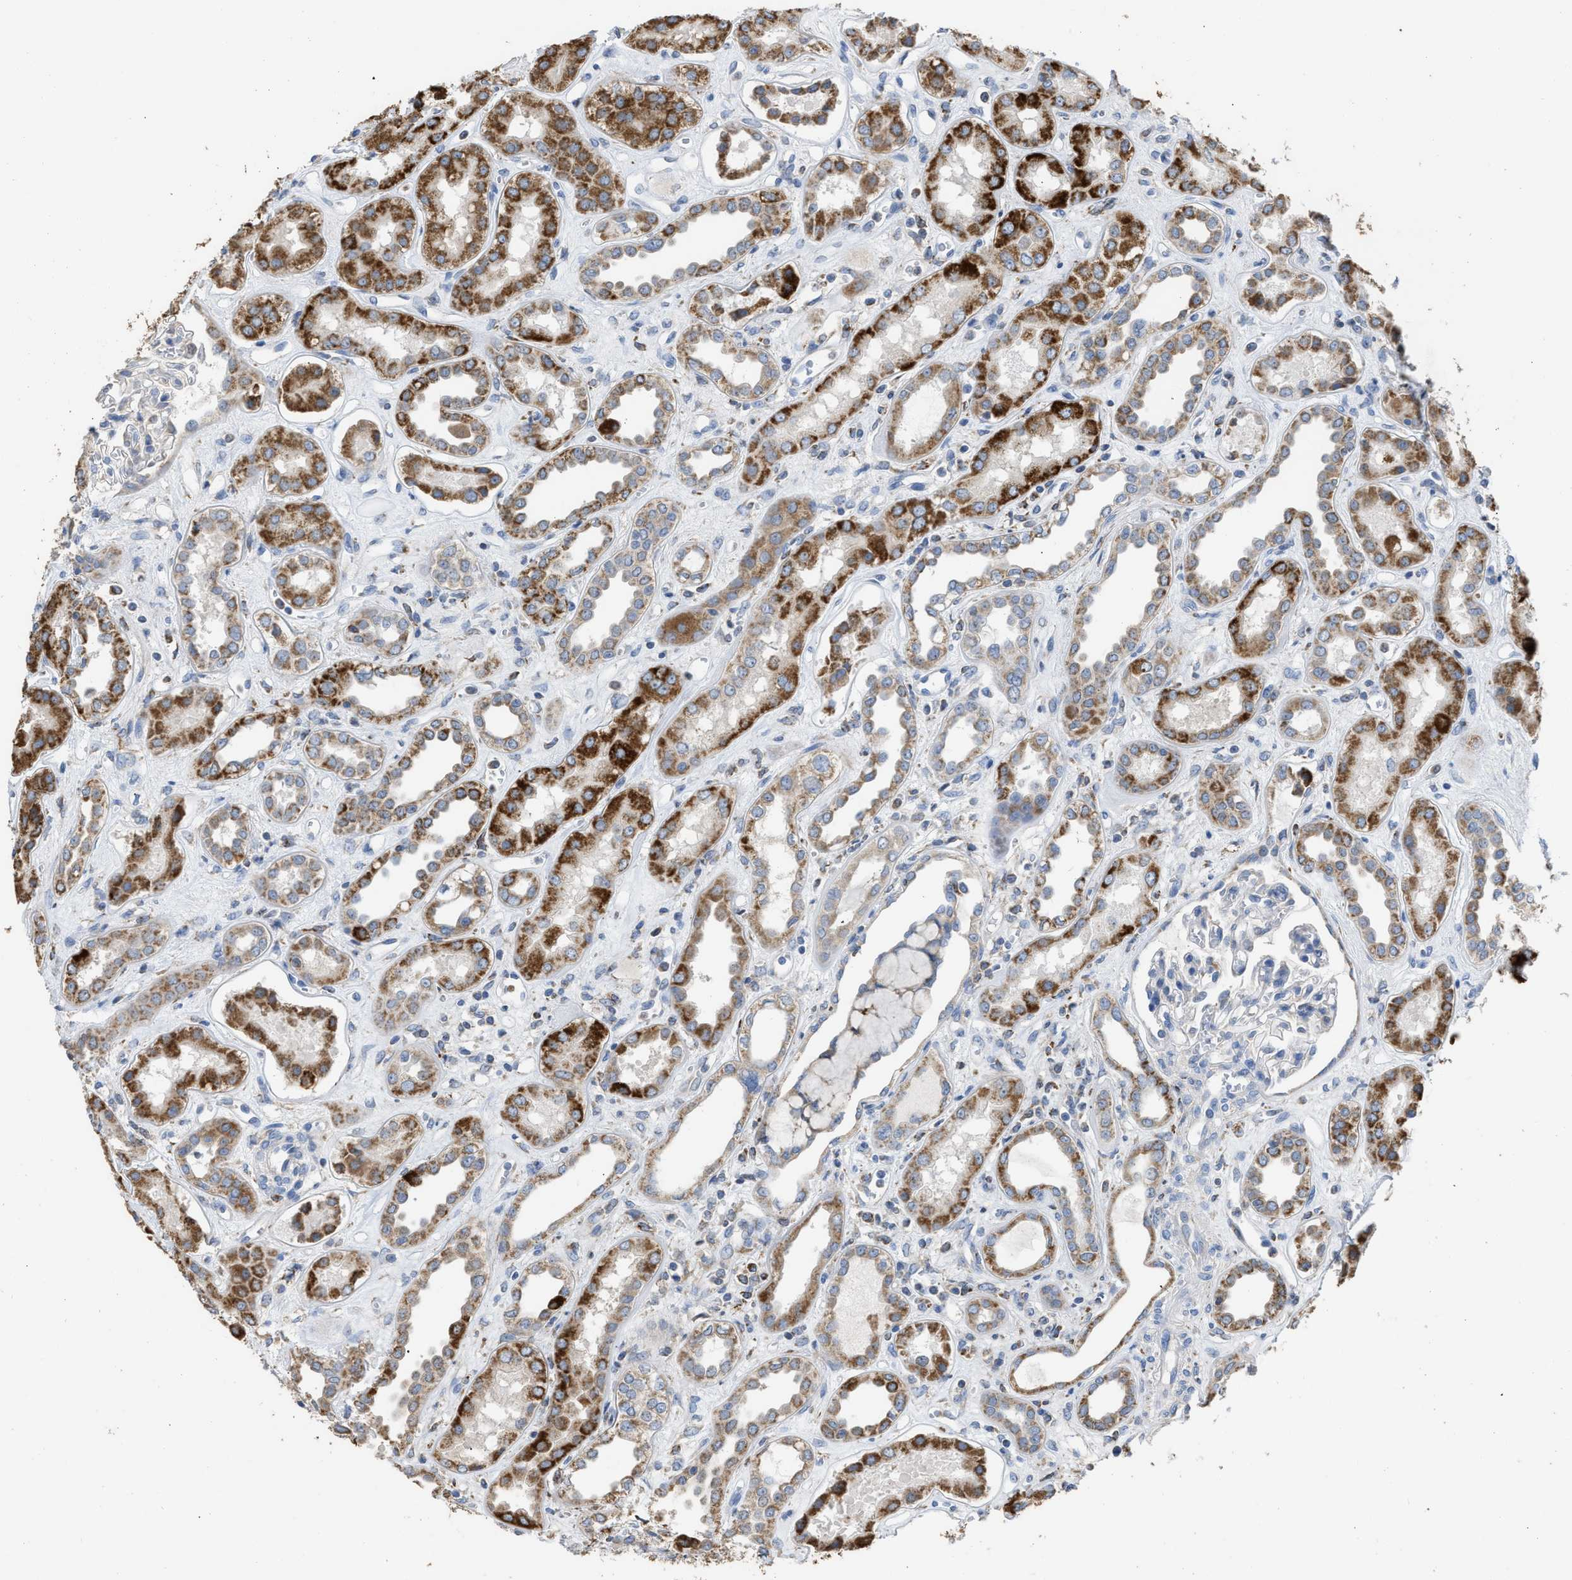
{"staining": {"intensity": "negative", "quantity": "none", "location": "none"}, "tissue": "kidney", "cell_type": "Cells in glomeruli", "image_type": "normal", "snomed": [{"axis": "morphology", "description": "Normal tissue, NOS"}, {"axis": "topography", "description": "Kidney"}], "caption": "High power microscopy micrograph of an immunohistochemistry image of benign kidney, revealing no significant positivity in cells in glomeruli. (DAB IHC with hematoxylin counter stain).", "gene": "AK2", "patient": {"sex": "male", "age": 59}}